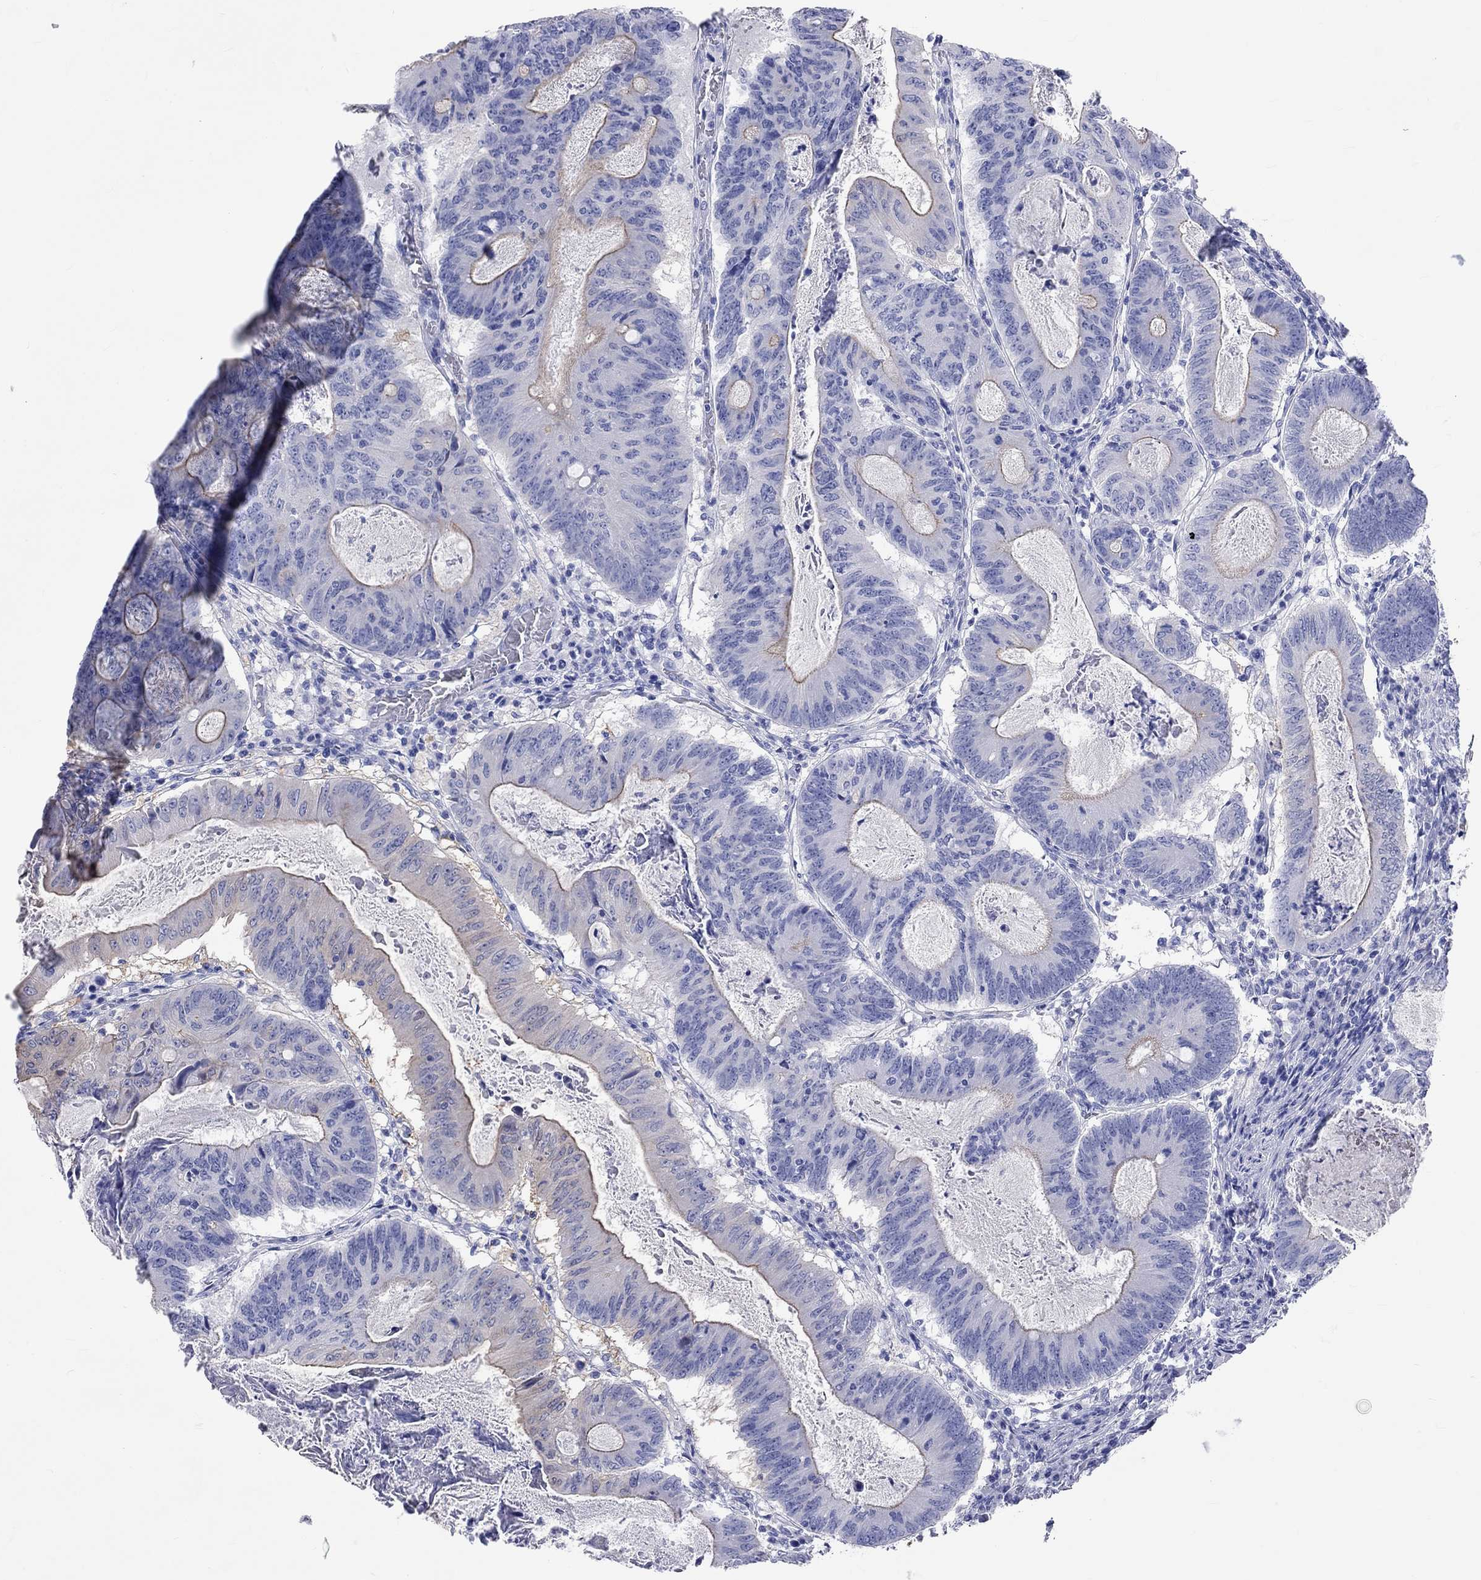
{"staining": {"intensity": "weak", "quantity": "<25%", "location": "cytoplasmic/membranous"}, "tissue": "colorectal cancer", "cell_type": "Tumor cells", "image_type": "cancer", "snomed": [{"axis": "morphology", "description": "Adenocarcinoma, NOS"}, {"axis": "topography", "description": "Colon"}], "caption": "Colorectal adenocarcinoma was stained to show a protein in brown. There is no significant staining in tumor cells.", "gene": "SPATA9", "patient": {"sex": "female", "age": 70}}